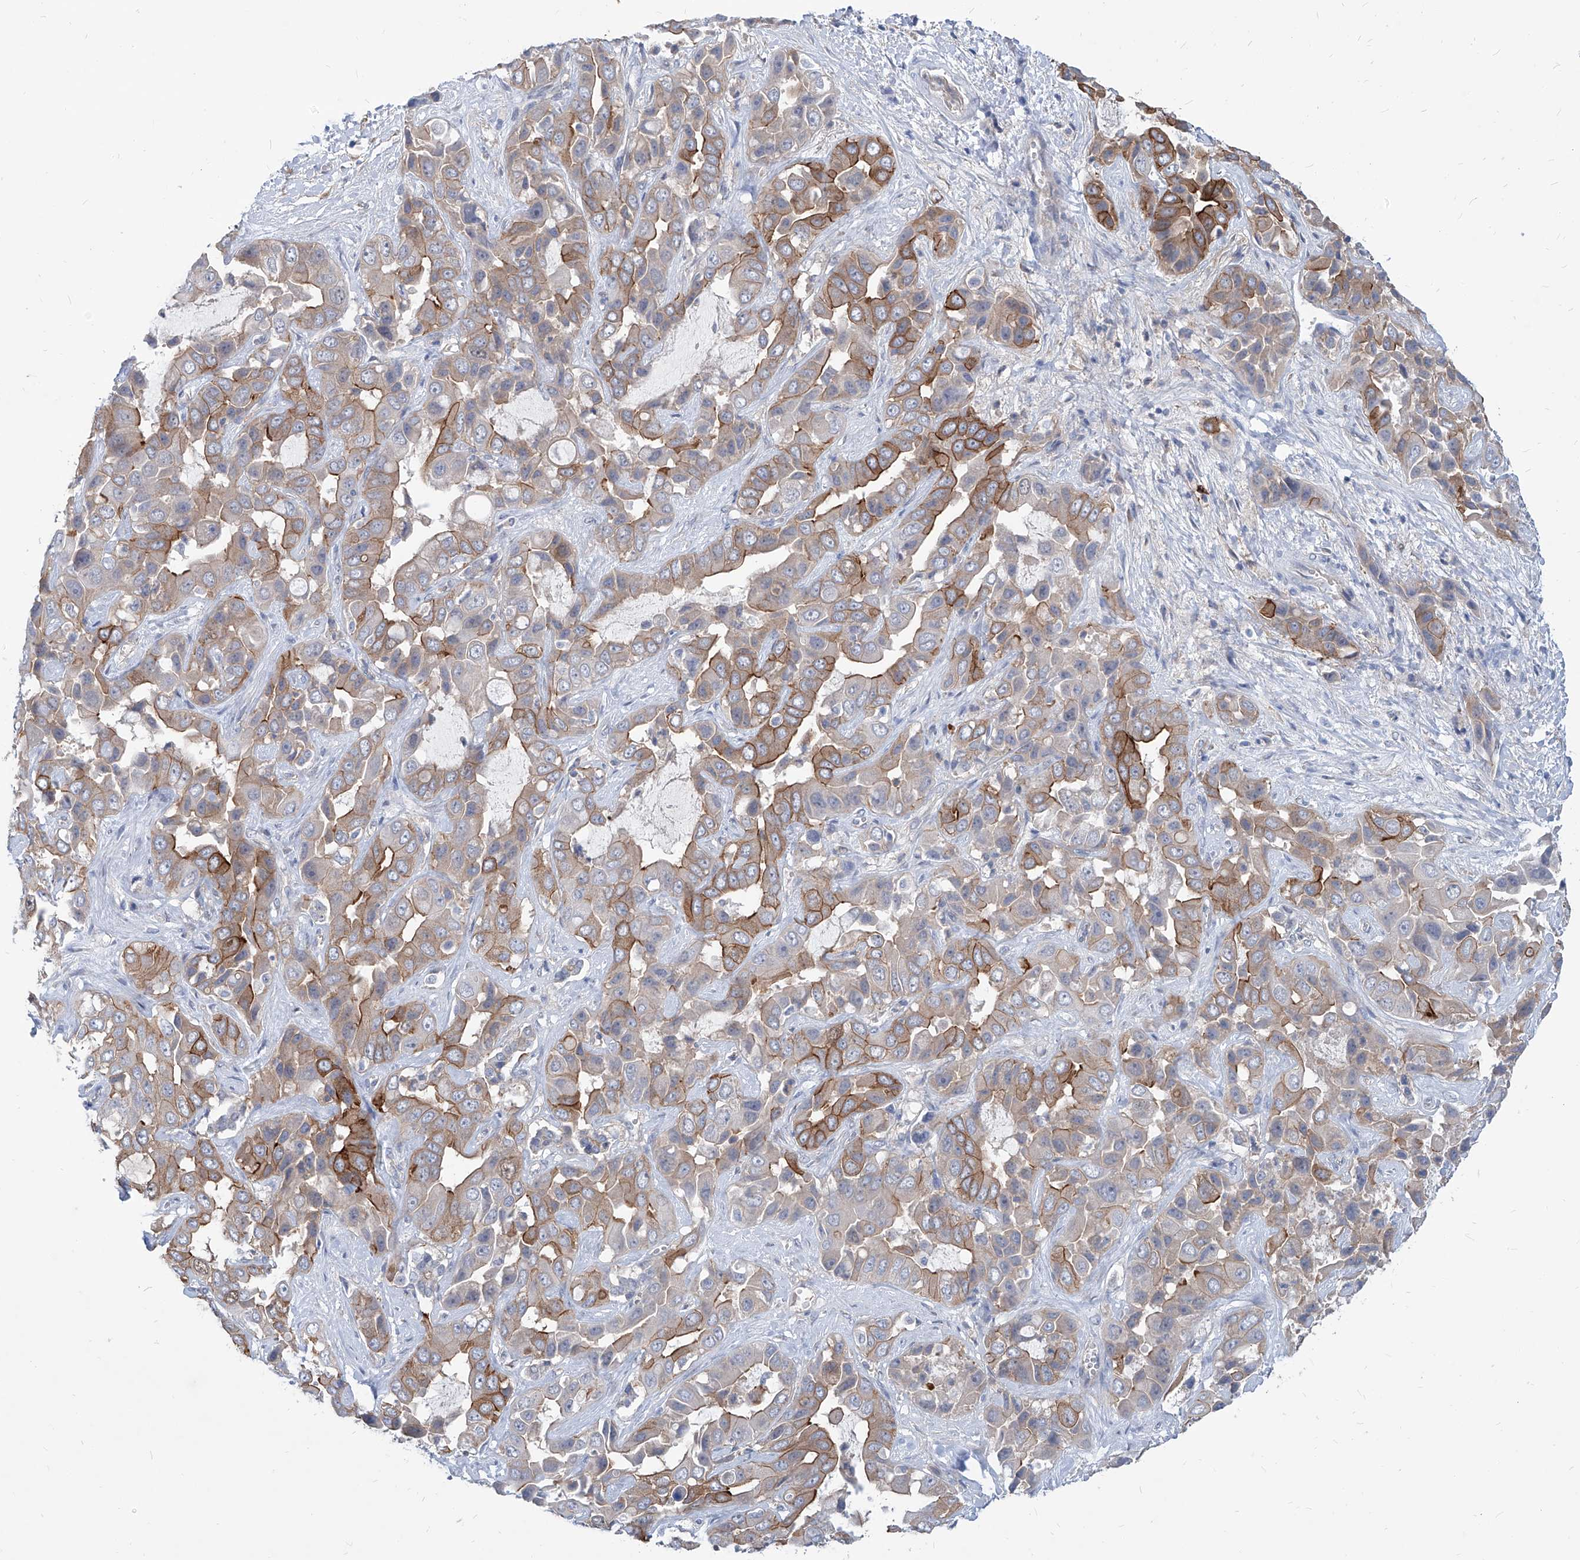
{"staining": {"intensity": "moderate", "quantity": ">75%", "location": "cytoplasmic/membranous"}, "tissue": "liver cancer", "cell_type": "Tumor cells", "image_type": "cancer", "snomed": [{"axis": "morphology", "description": "Cholangiocarcinoma"}, {"axis": "topography", "description": "Liver"}], "caption": "IHC micrograph of human liver cancer stained for a protein (brown), which displays medium levels of moderate cytoplasmic/membranous staining in approximately >75% of tumor cells.", "gene": "AKAP10", "patient": {"sex": "female", "age": 52}}